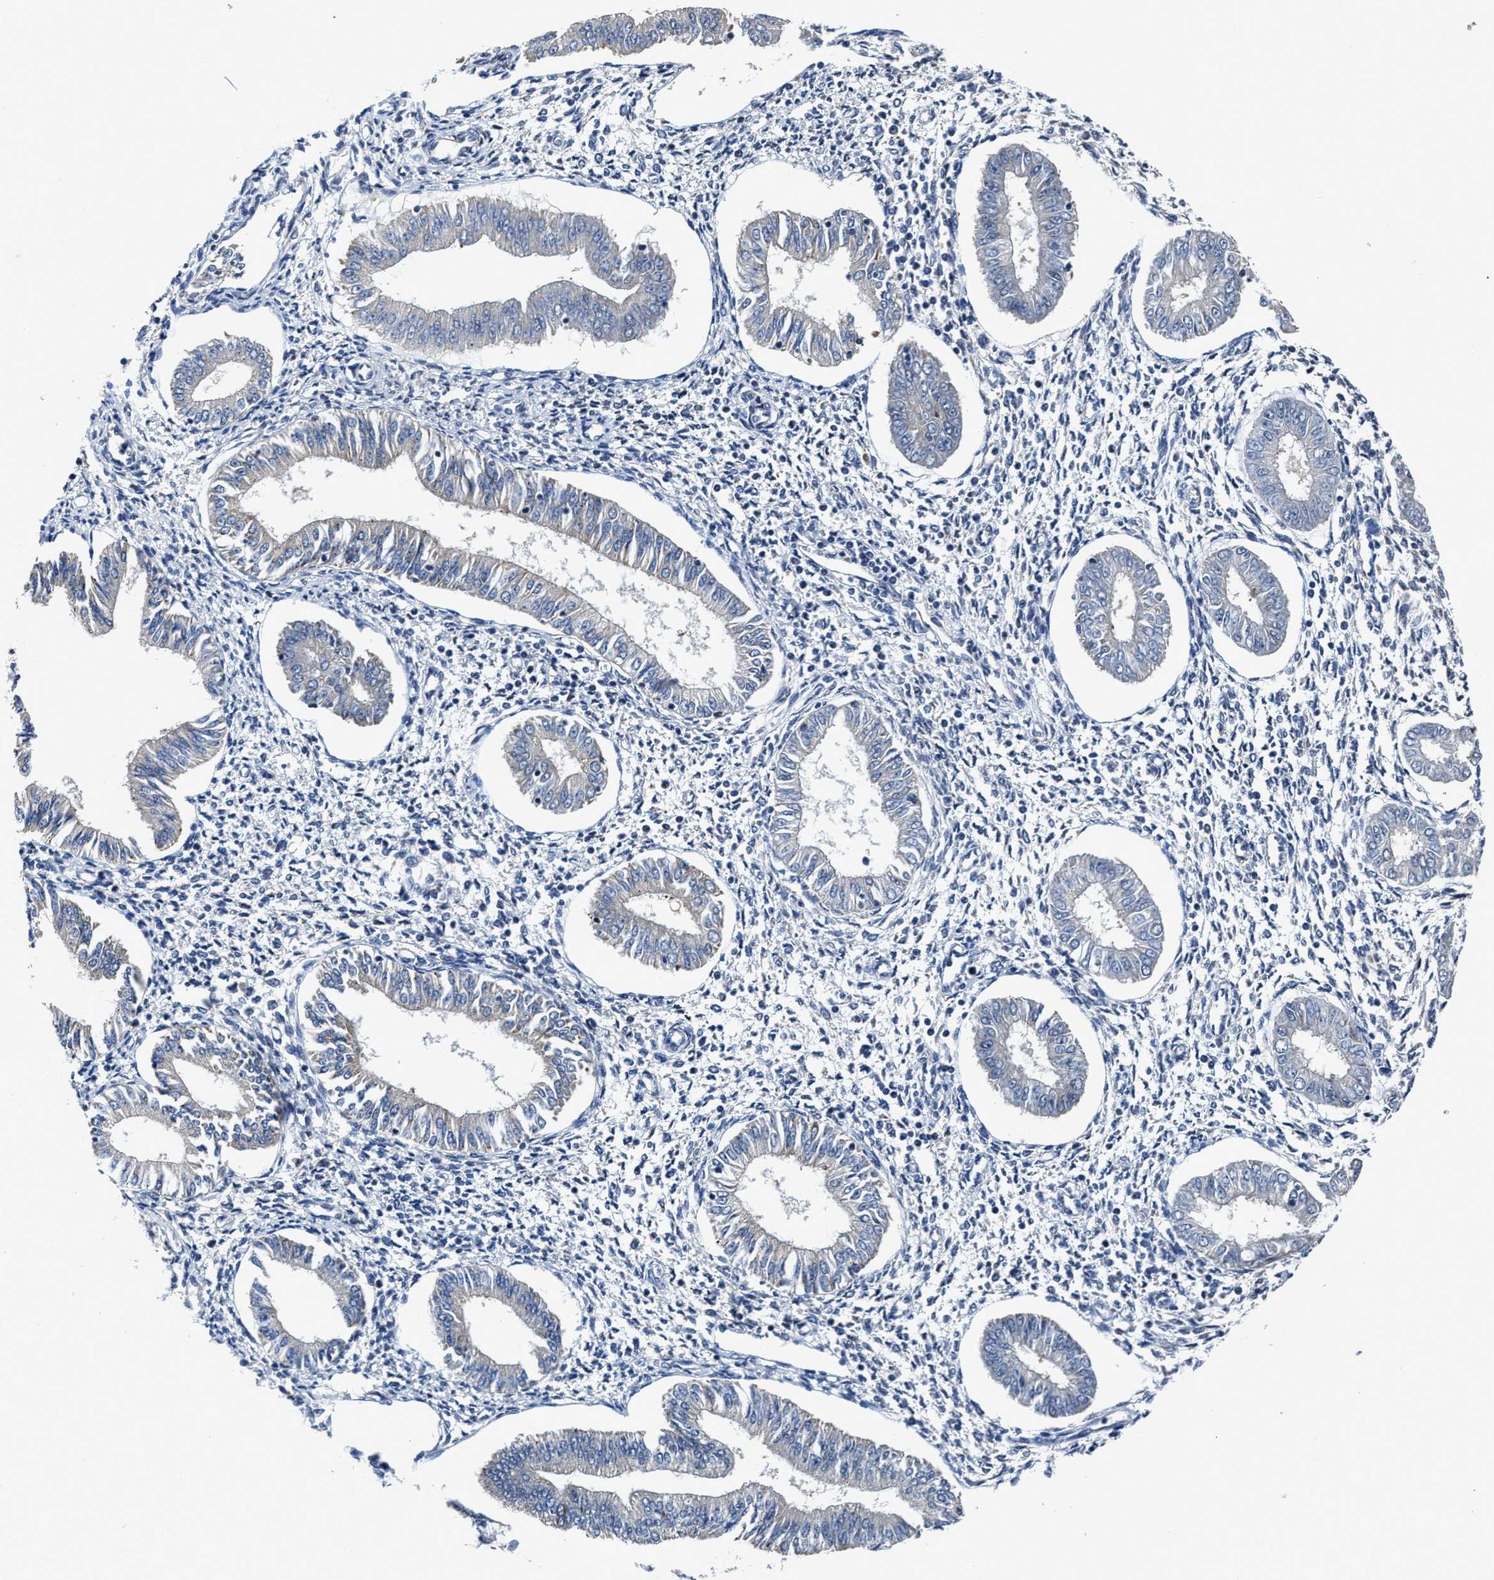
{"staining": {"intensity": "negative", "quantity": "none", "location": "none"}, "tissue": "endometrium", "cell_type": "Cells in endometrial stroma", "image_type": "normal", "snomed": [{"axis": "morphology", "description": "Normal tissue, NOS"}, {"axis": "topography", "description": "Endometrium"}], "caption": "Protein analysis of unremarkable endometrium exhibits no significant expression in cells in endometrial stroma.", "gene": "TMEM53", "patient": {"sex": "female", "age": 50}}